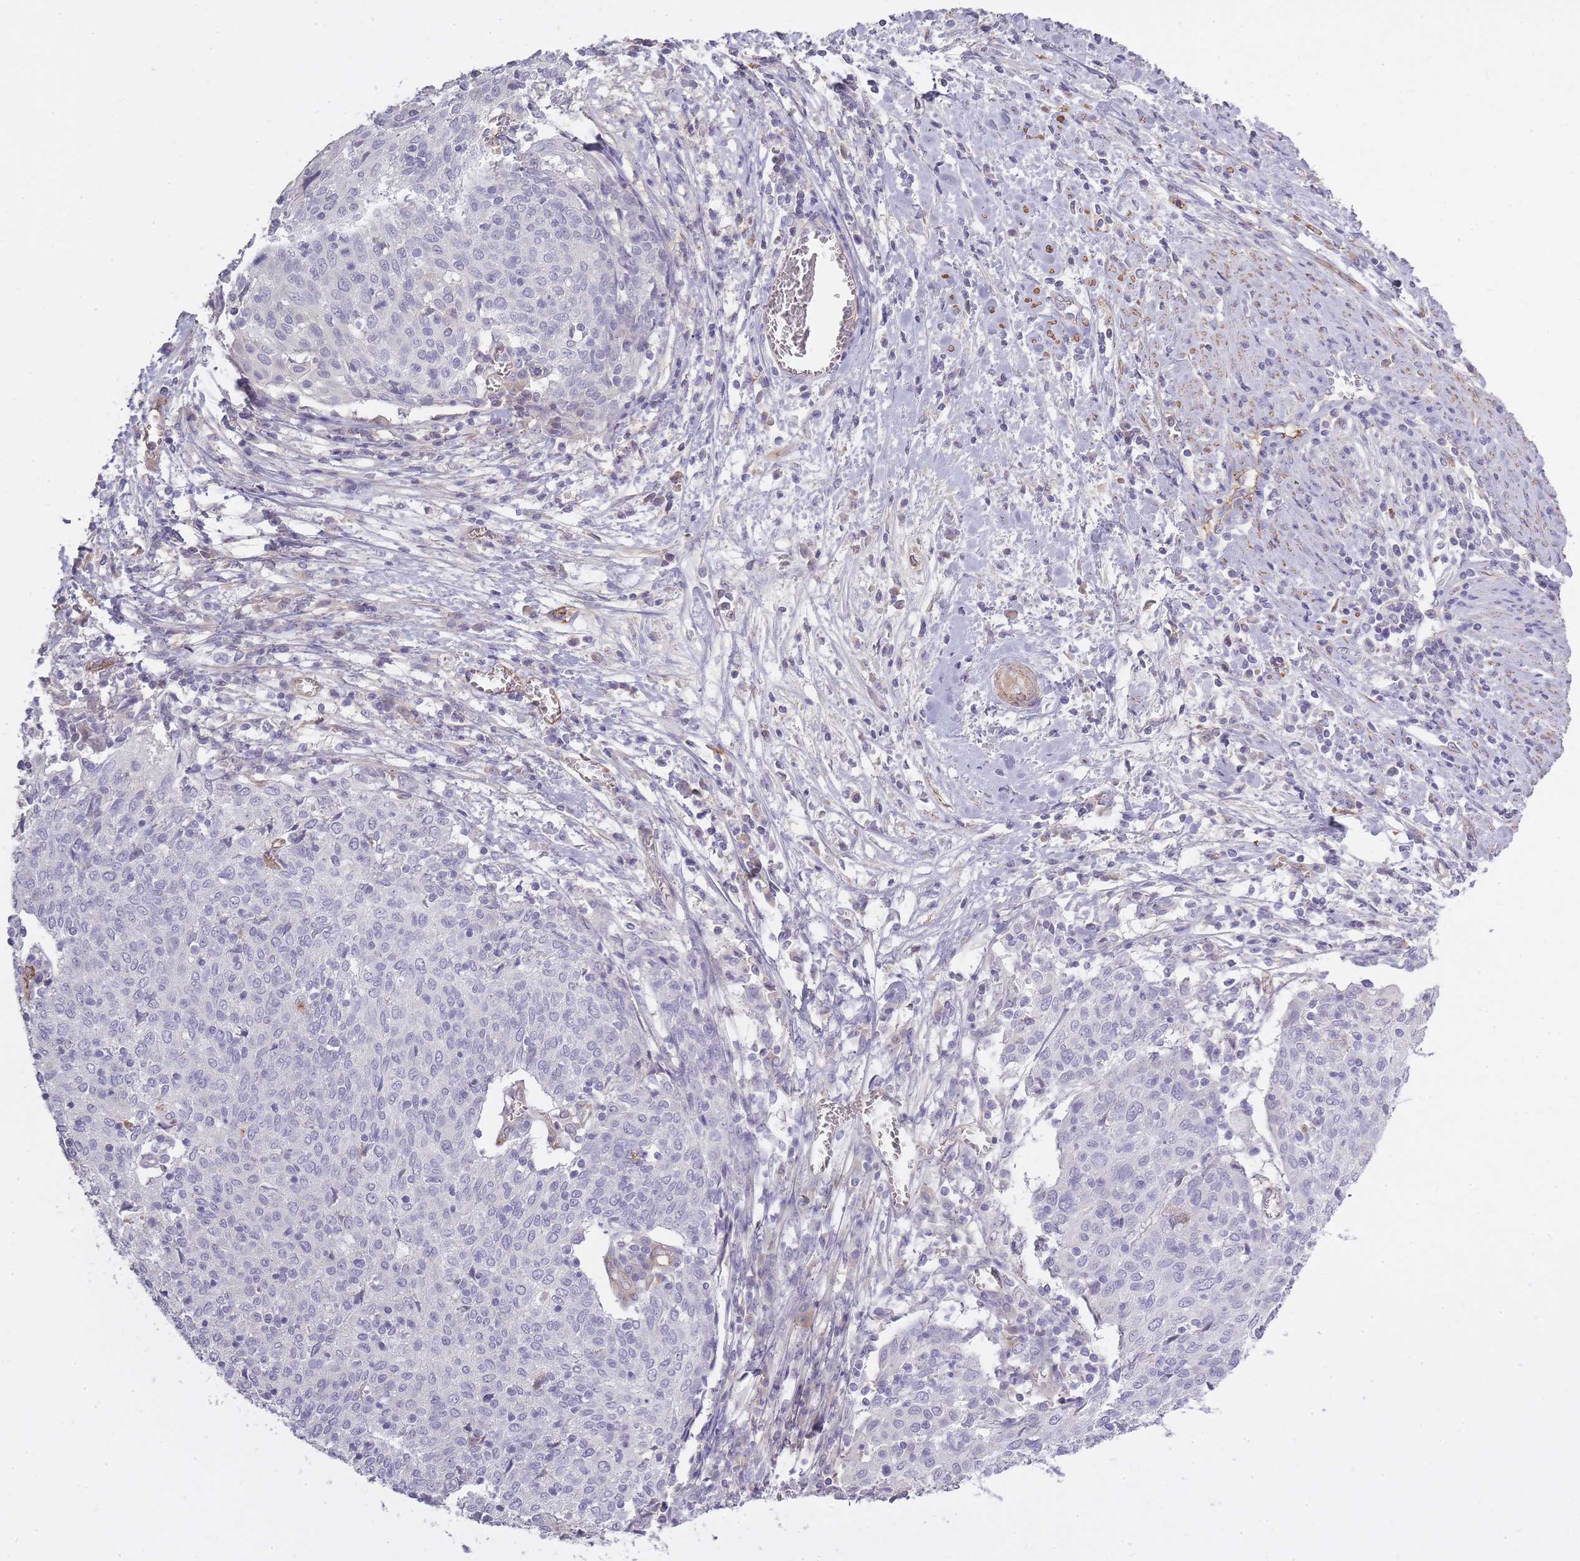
{"staining": {"intensity": "negative", "quantity": "none", "location": "none"}, "tissue": "cervical cancer", "cell_type": "Tumor cells", "image_type": "cancer", "snomed": [{"axis": "morphology", "description": "Squamous cell carcinoma, NOS"}, {"axis": "topography", "description": "Cervix"}], "caption": "Cervical cancer (squamous cell carcinoma) was stained to show a protein in brown. There is no significant expression in tumor cells.", "gene": "SLC8A2", "patient": {"sex": "female", "age": 52}}